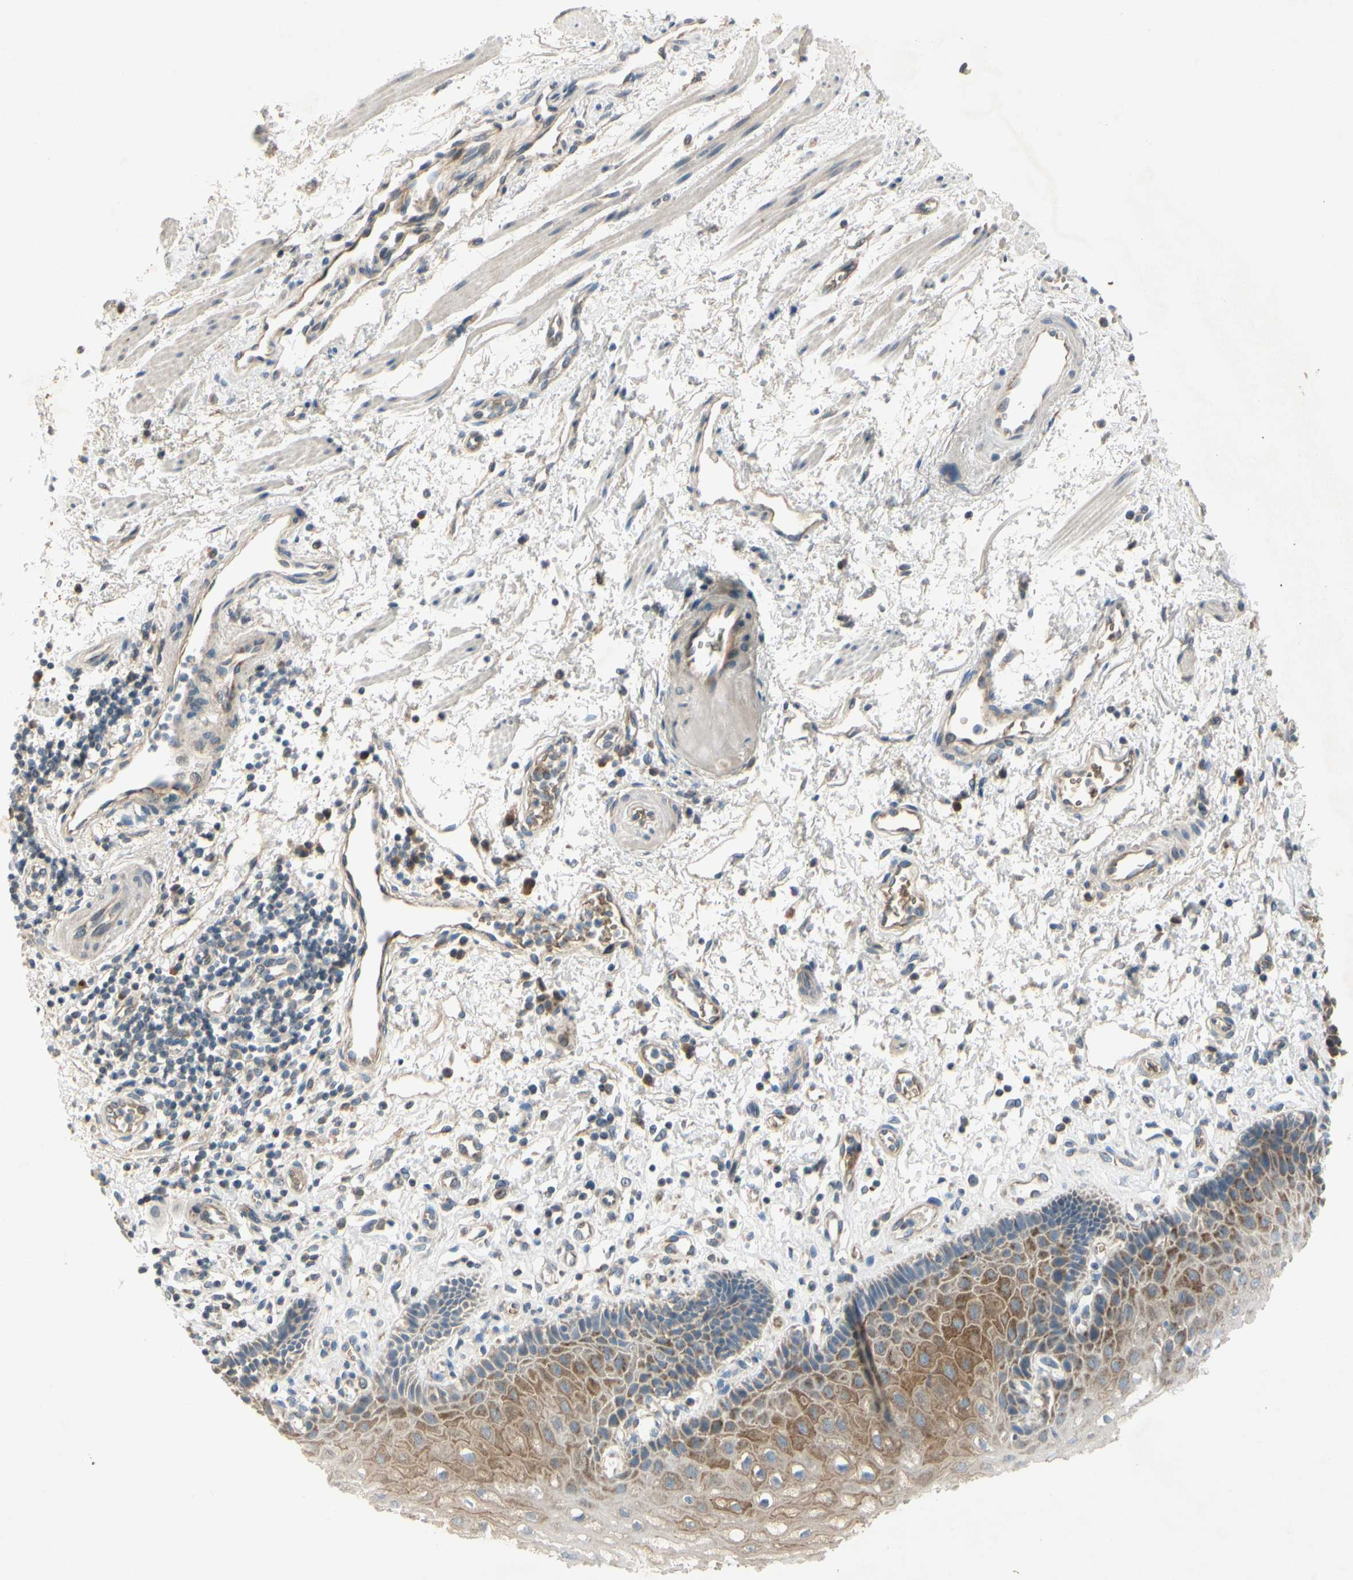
{"staining": {"intensity": "moderate", "quantity": "25%-75%", "location": "cytoplasmic/membranous"}, "tissue": "esophagus", "cell_type": "Squamous epithelial cells", "image_type": "normal", "snomed": [{"axis": "morphology", "description": "Normal tissue, NOS"}, {"axis": "topography", "description": "Esophagus"}], "caption": "Immunohistochemistry (IHC) (DAB) staining of unremarkable esophagus shows moderate cytoplasmic/membranous protein expression in approximately 25%-75% of squamous epithelial cells.", "gene": "GYPC", "patient": {"sex": "male", "age": 54}}